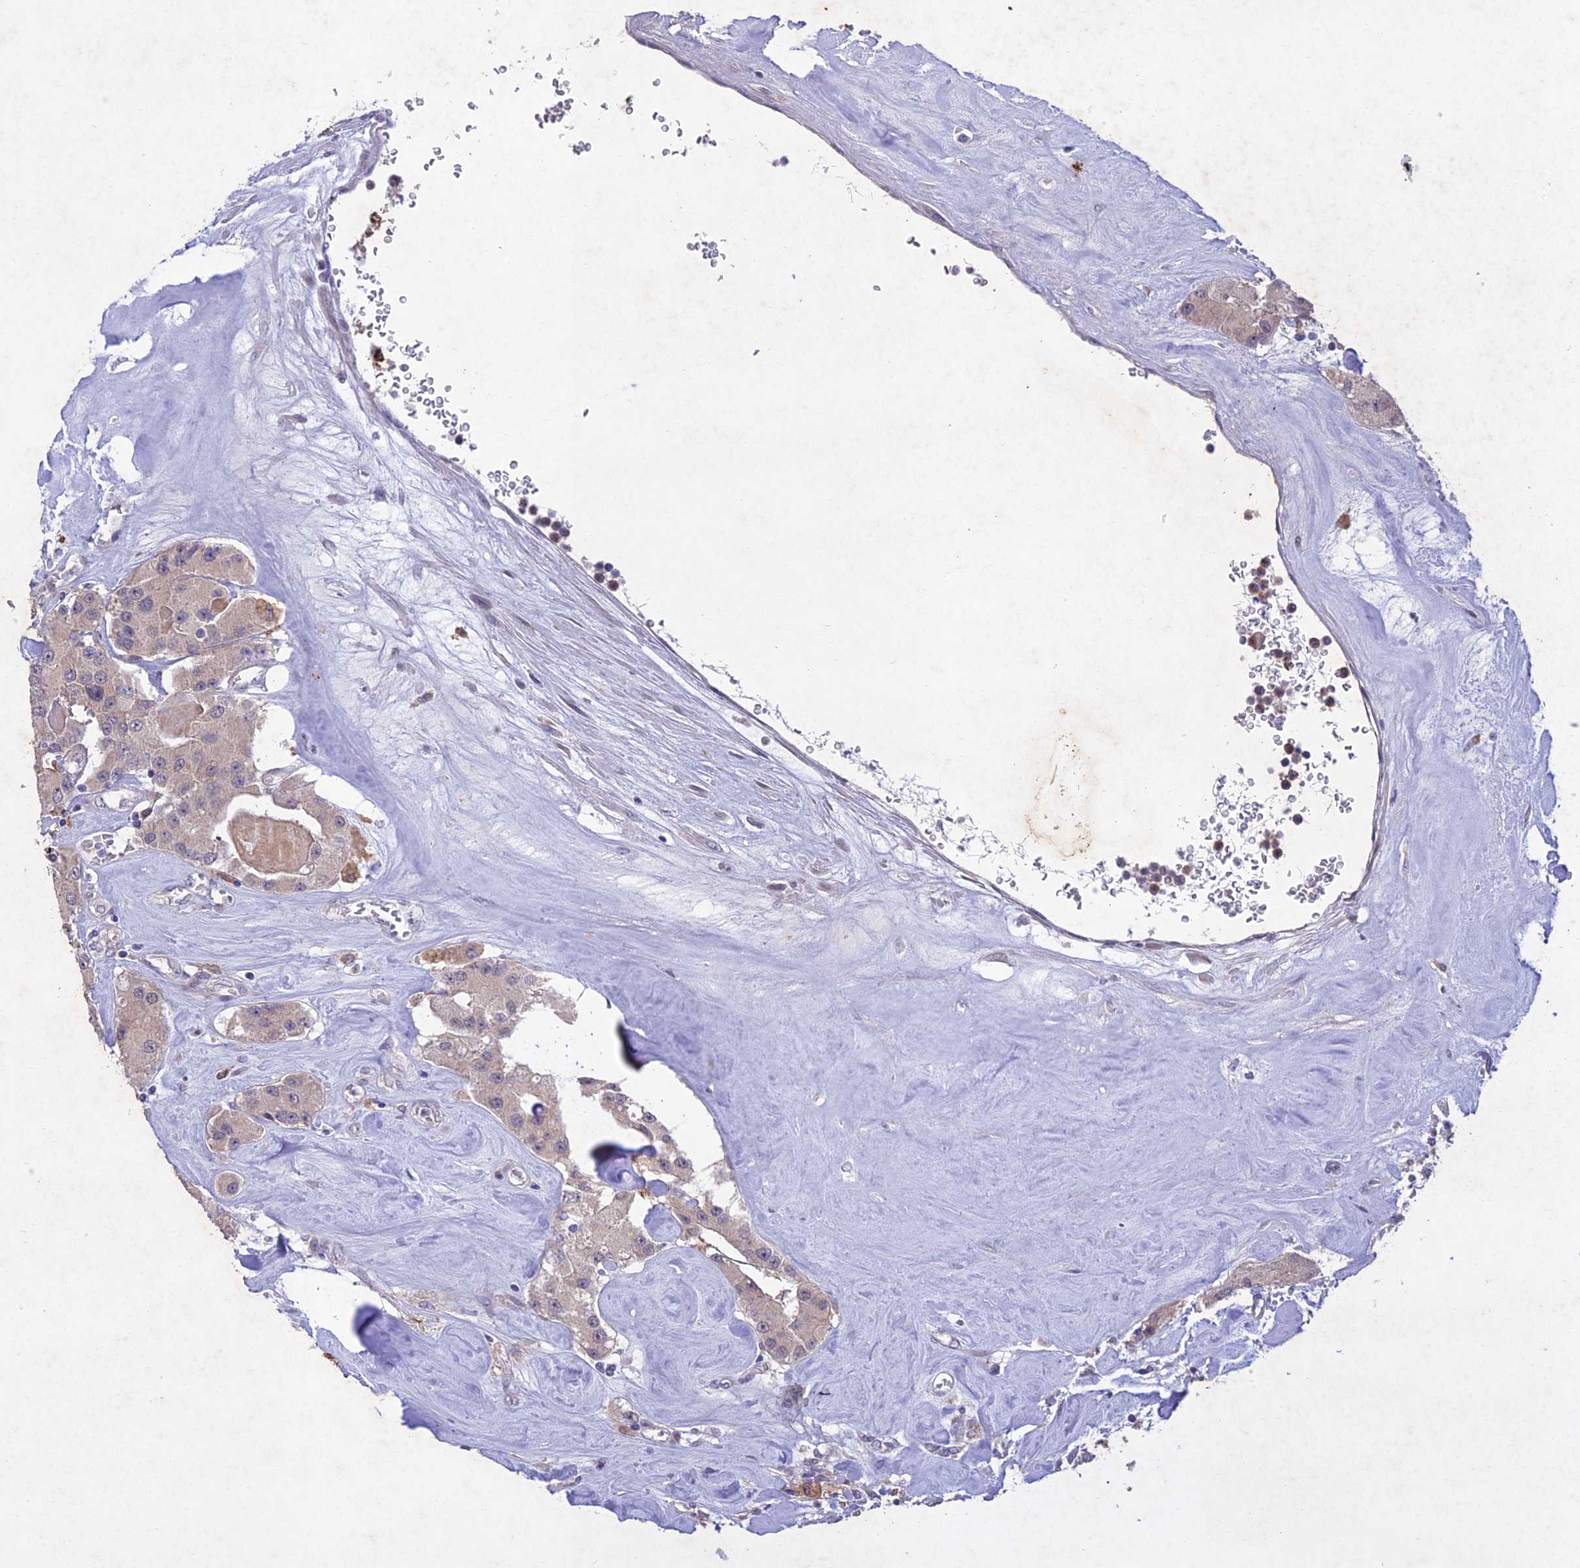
{"staining": {"intensity": "weak", "quantity": "25%-75%", "location": "cytoplasmic/membranous"}, "tissue": "carcinoid", "cell_type": "Tumor cells", "image_type": "cancer", "snomed": [{"axis": "morphology", "description": "Carcinoid, malignant, NOS"}, {"axis": "topography", "description": "Pancreas"}], "caption": "Carcinoid (malignant) tissue shows weak cytoplasmic/membranous expression in about 25%-75% of tumor cells, visualized by immunohistochemistry.", "gene": "ANKRD52", "patient": {"sex": "male", "age": 41}}